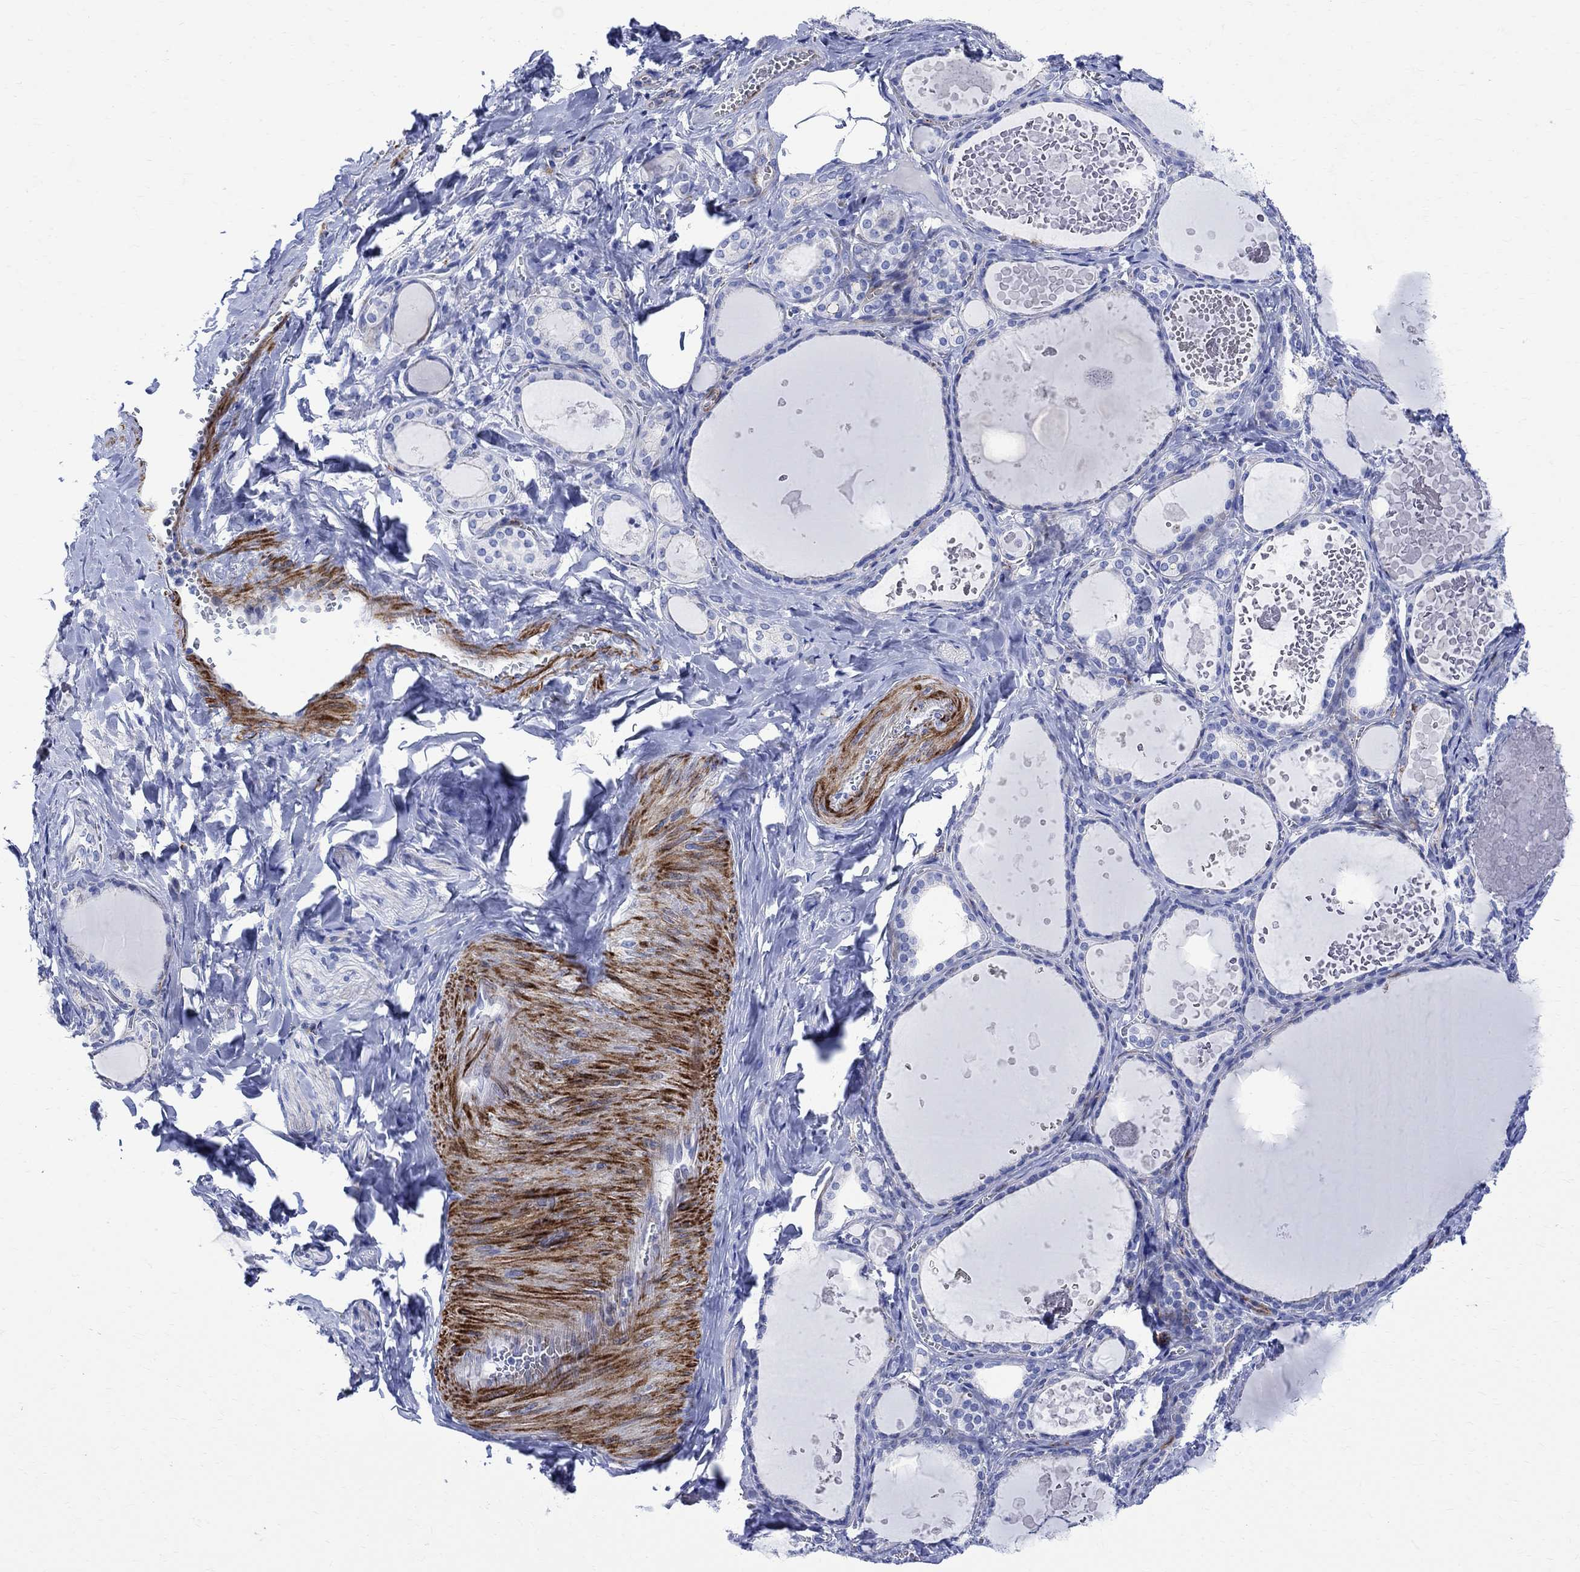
{"staining": {"intensity": "weak", "quantity": "<25%", "location": "cytoplasmic/membranous"}, "tissue": "thyroid gland", "cell_type": "Glandular cells", "image_type": "normal", "snomed": [{"axis": "morphology", "description": "Normal tissue, NOS"}, {"axis": "topography", "description": "Thyroid gland"}], "caption": "This is an immunohistochemistry (IHC) image of unremarkable thyroid gland. There is no staining in glandular cells.", "gene": "PARVB", "patient": {"sex": "female", "age": 56}}